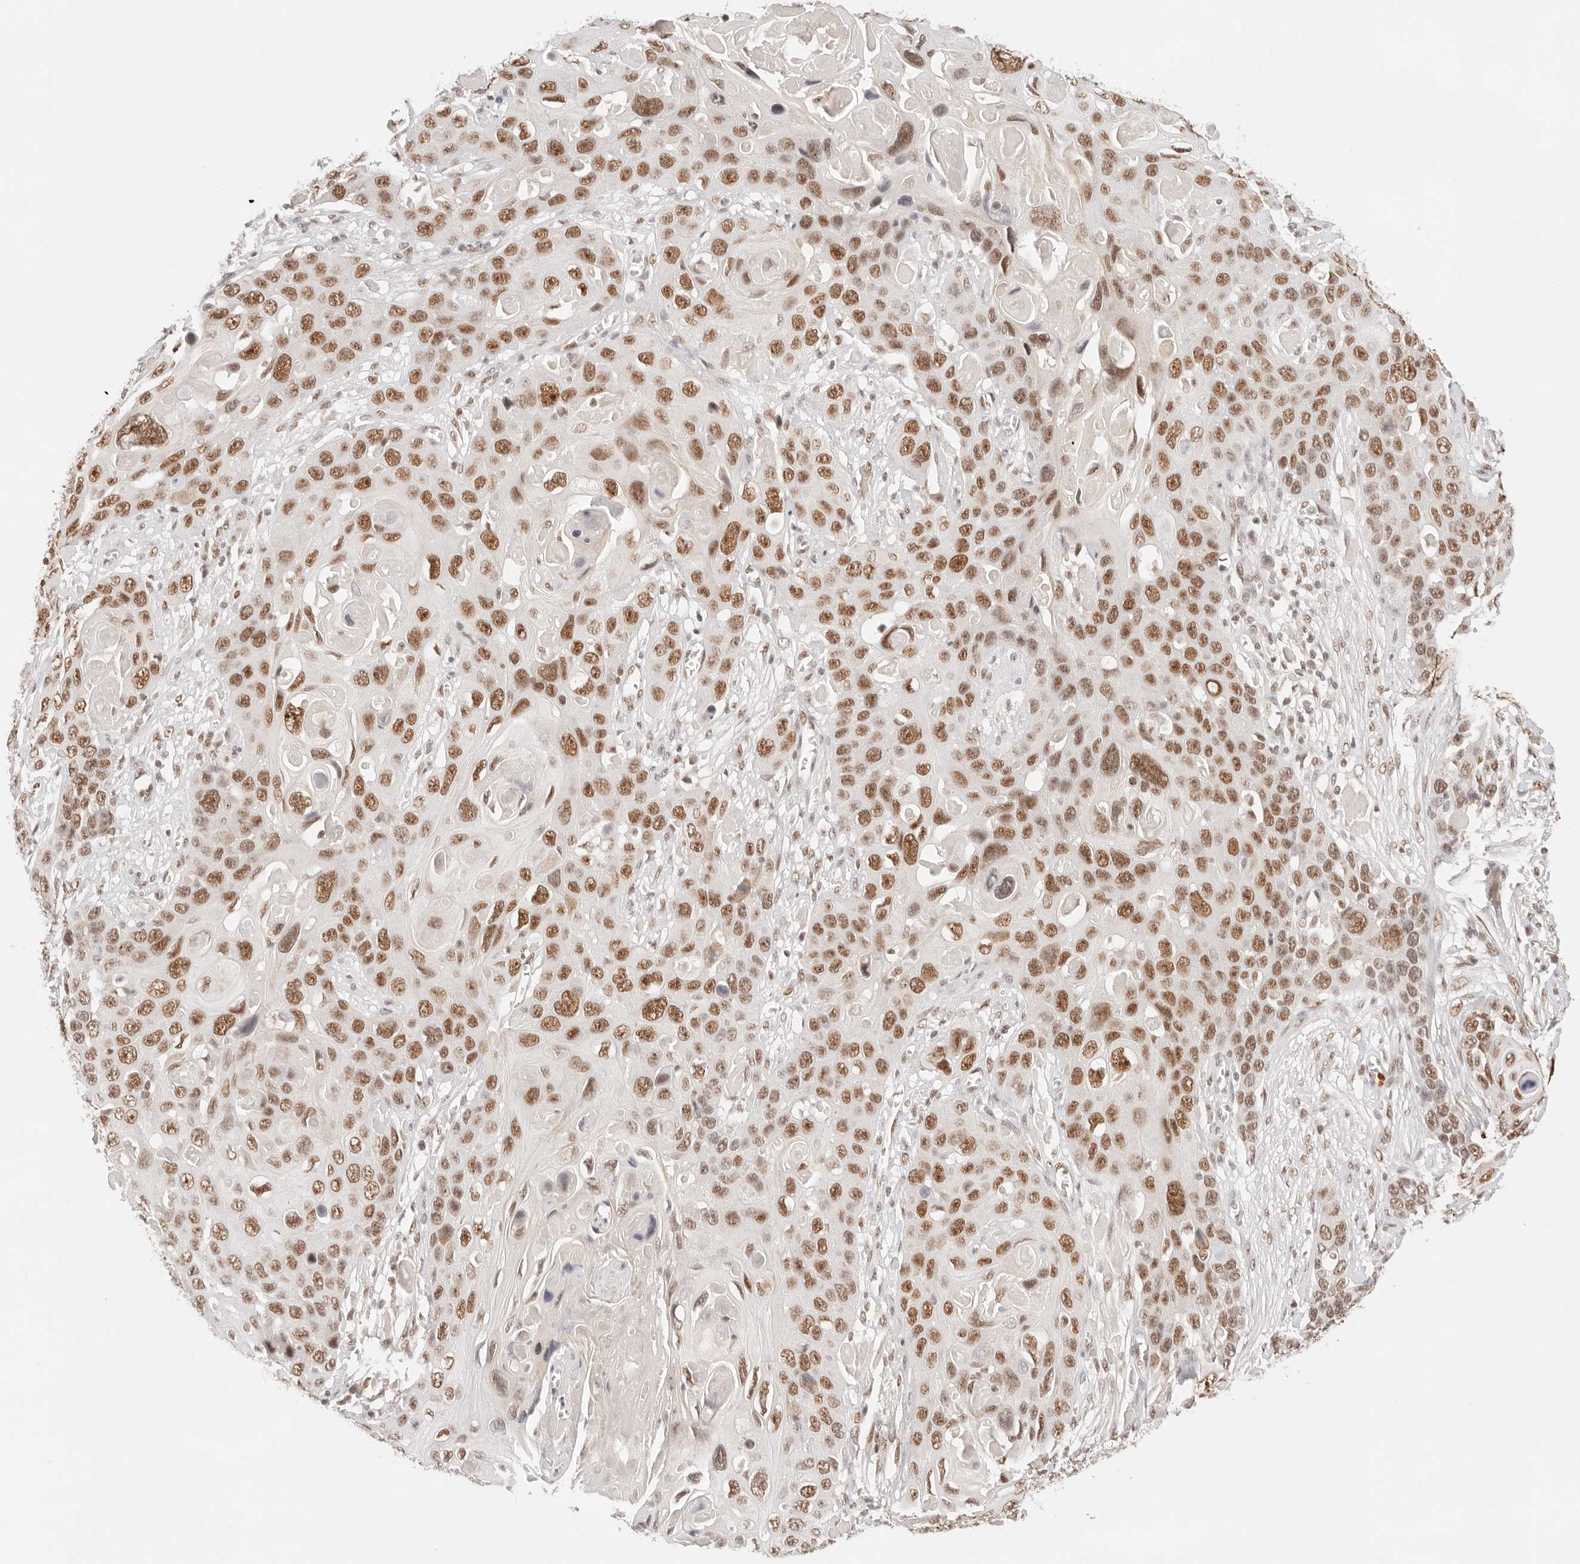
{"staining": {"intensity": "moderate", "quantity": ">75%", "location": "nuclear"}, "tissue": "skin cancer", "cell_type": "Tumor cells", "image_type": "cancer", "snomed": [{"axis": "morphology", "description": "Squamous cell carcinoma, NOS"}, {"axis": "topography", "description": "Skin"}], "caption": "High-power microscopy captured an immunohistochemistry (IHC) histopathology image of skin squamous cell carcinoma, revealing moderate nuclear expression in about >75% of tumor cells. Using DAB (brown) and hematoxylin (blue) stains, captured at high magnification using brightfield microscopy.", "gene": "GTF2E2", "patient": {"sex": "male", "age": 55}}